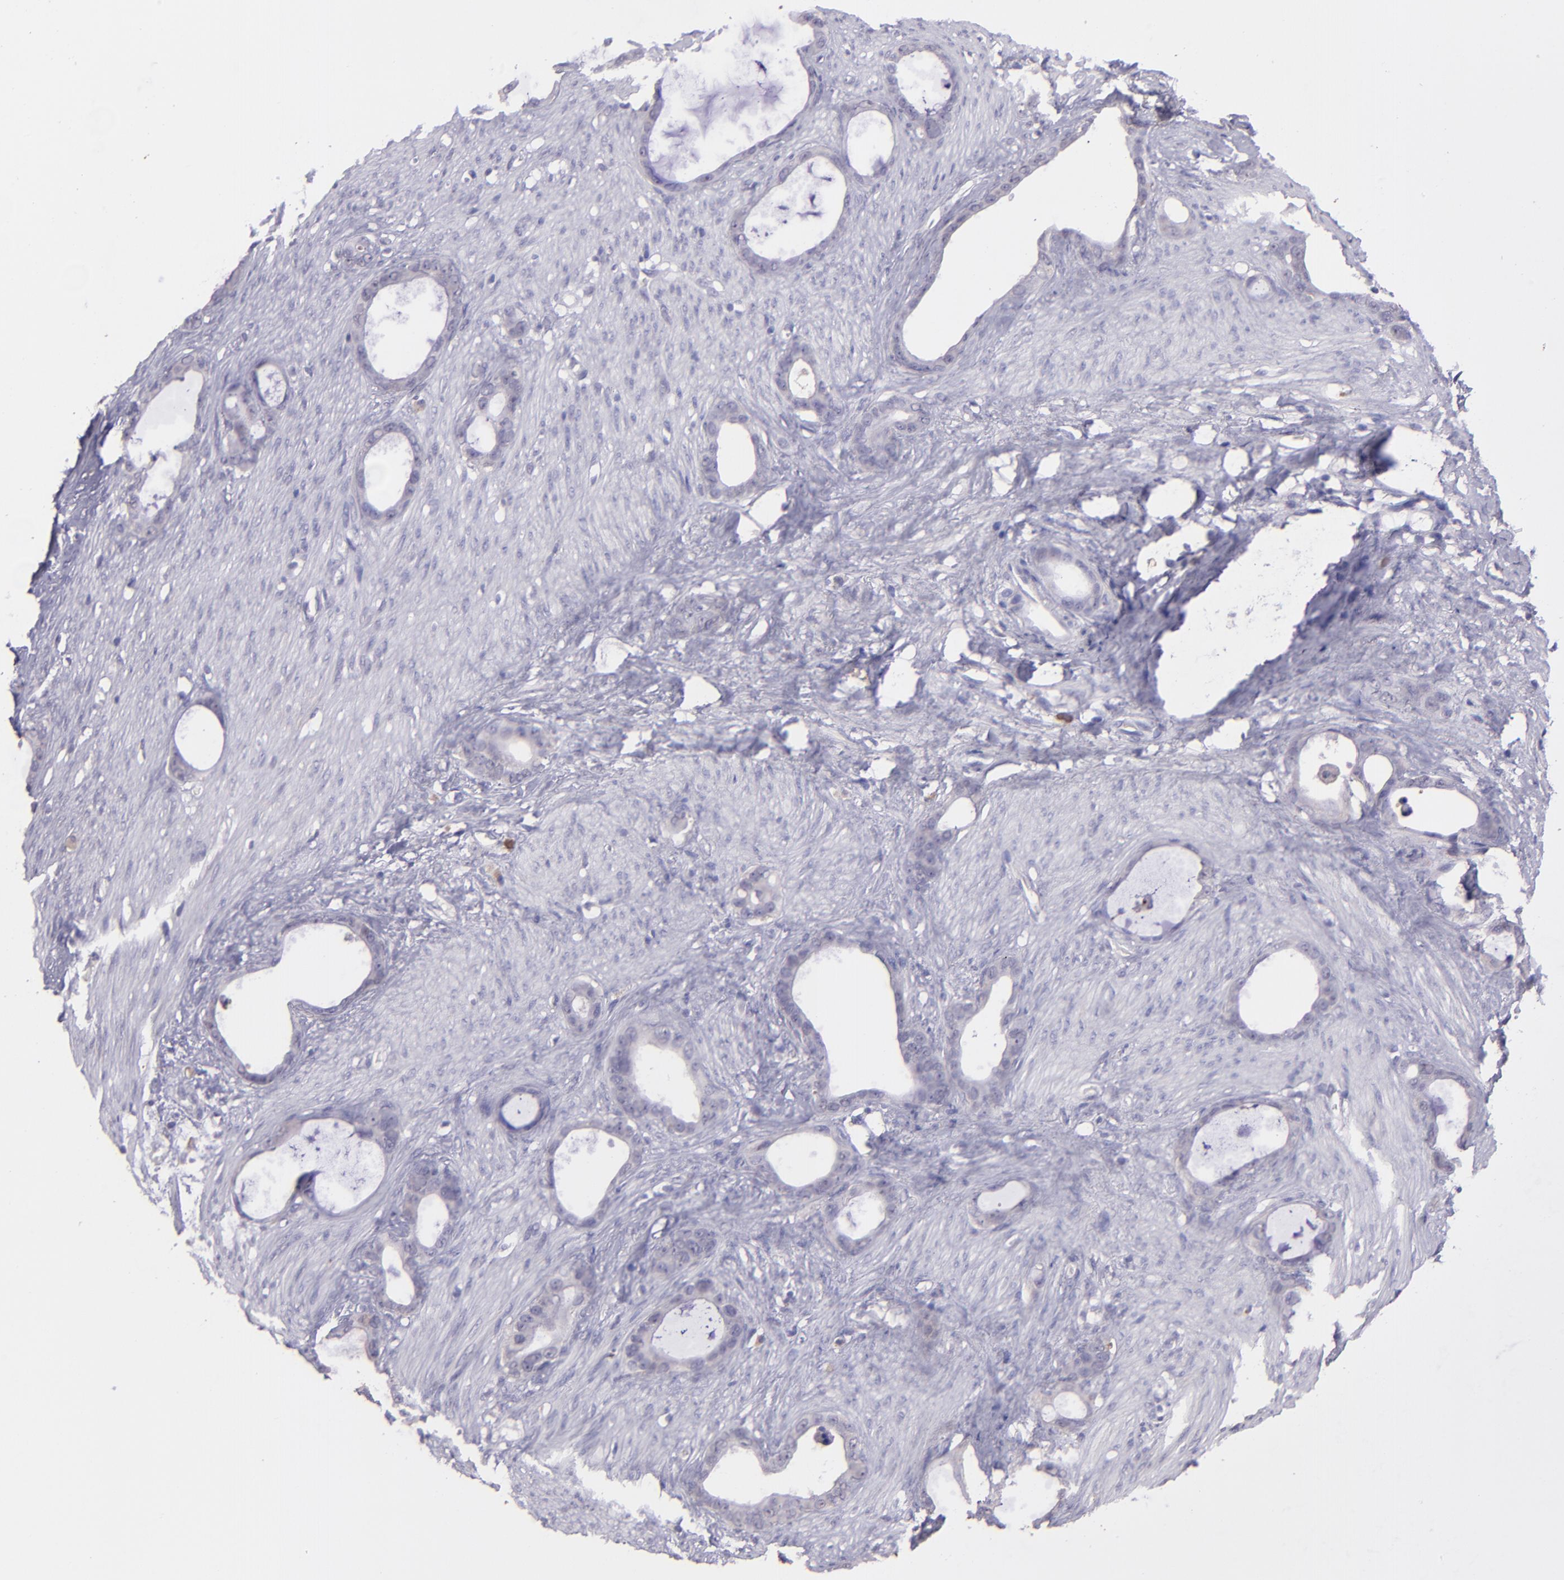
{"staining": {"intensity": "negative", "quantity": "none", "location": "none"}, "tissue": "stomach cancer", "cell_type": "Tumor cells", "image_type": "cancer", "snomed": [{"axis": "morphology", "description": "Adenocarcinoma, NOS"}, {"axis": "topography", "description": "Stomach"}], "caption": "High power microscopy histopathology image of an immunohistochemistry (IHC) image of stomach cancer, revealing no significant staining in tumor cells. The staining was performed using DAB (3,3'-diaminobenzidine) to visualize the protein expression in brown, while the nuclei were stained in blue with hematoxylin (Magnification: 20x).", "gene": "PAPPA", "patient": {"sex": "female", "age": 75}}